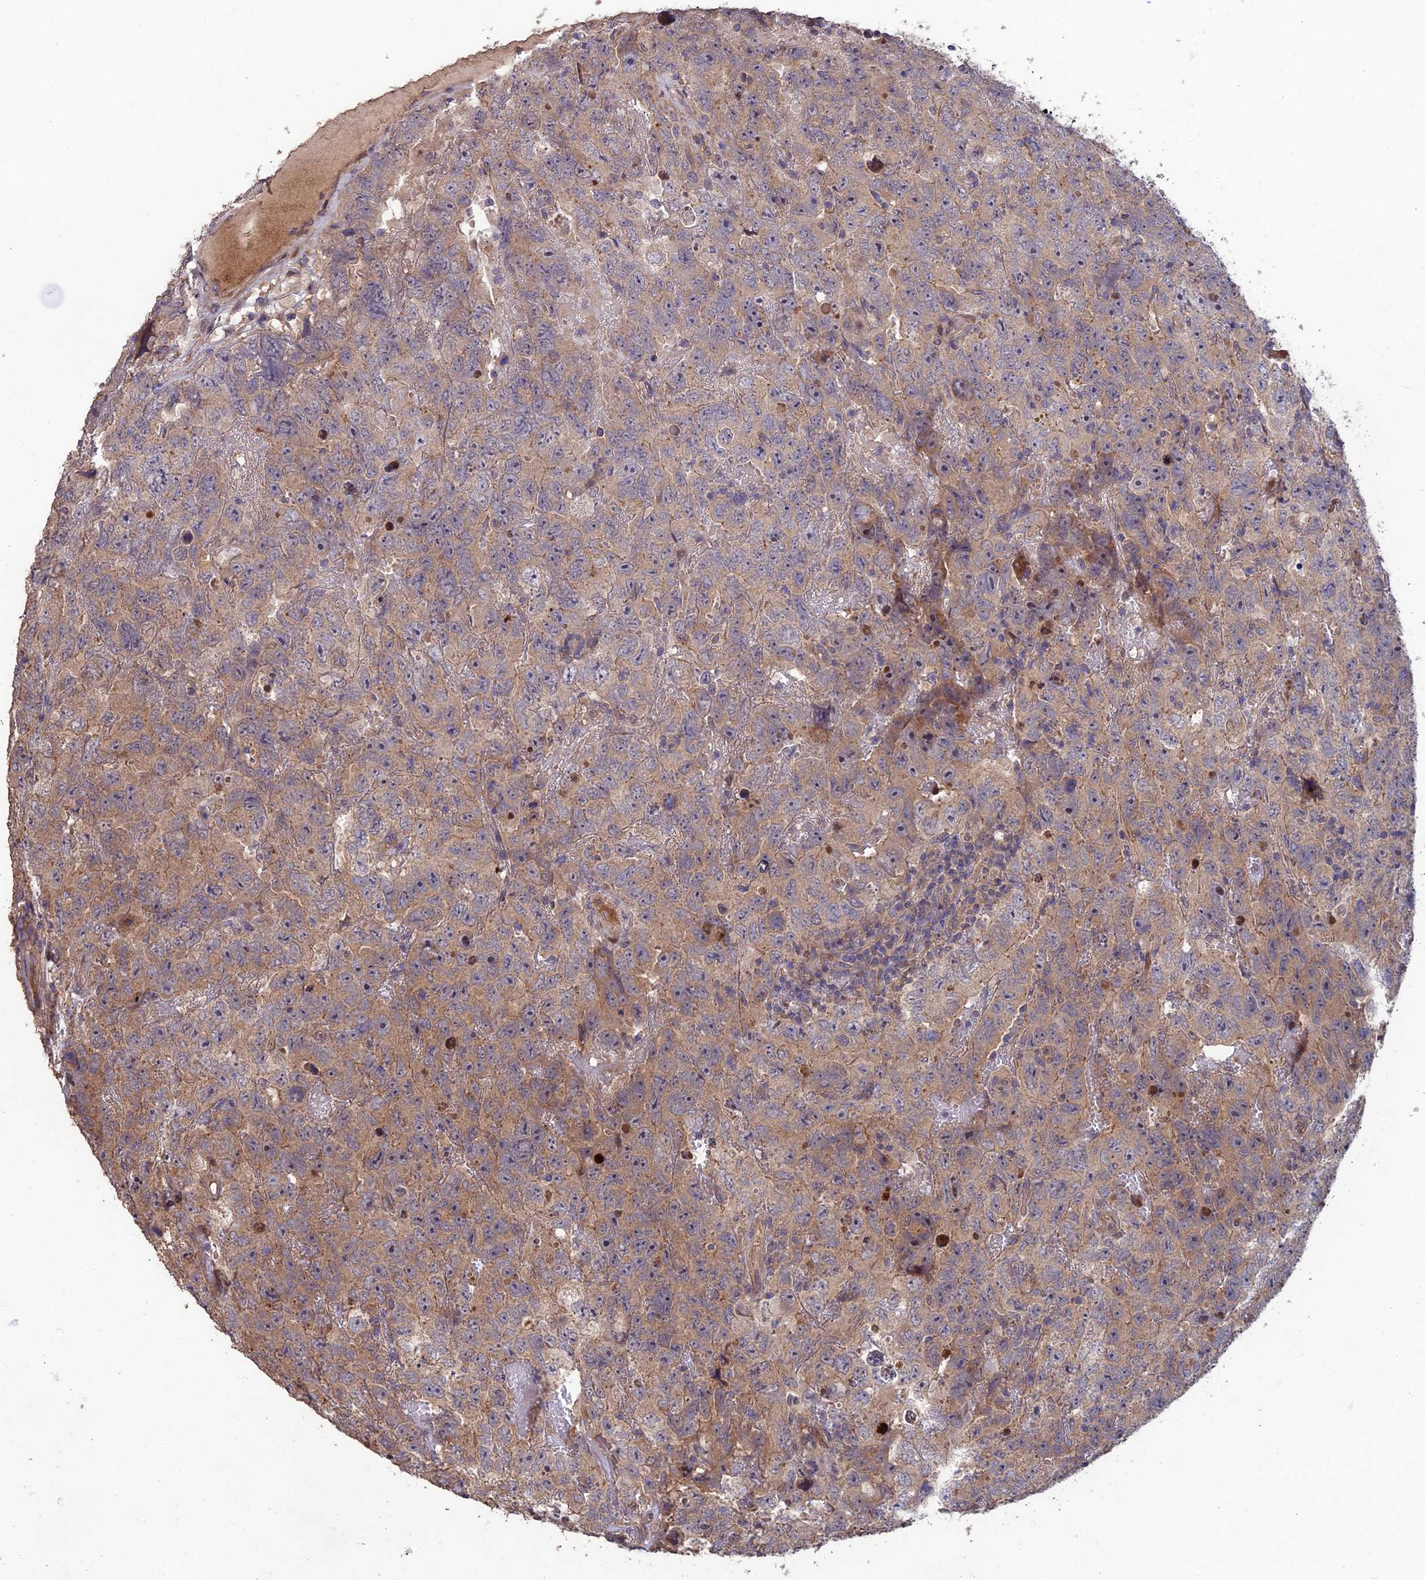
{"staining": {"intensity": "moderate", "quantity": ">75%", "location": "cytoplasmic/membranous"}, "tissue": "testis cancer", "cell_type": "Tumor cells", "image_type": "cancer", "snomed": [{"axis": "morphology", "description": "Carcinoma, Embryonal, NOS"}, {"axis": "topography", "description": "Testis"}], "caption": "There is medium levels of moderate cytoplasmic/membranous positivity in tumor cells of testis cancer, as demonstrated by immunohistochemical staining (brown color).", "gene": "SHISA5", "patient": {"sex": "male", "age": 45}}